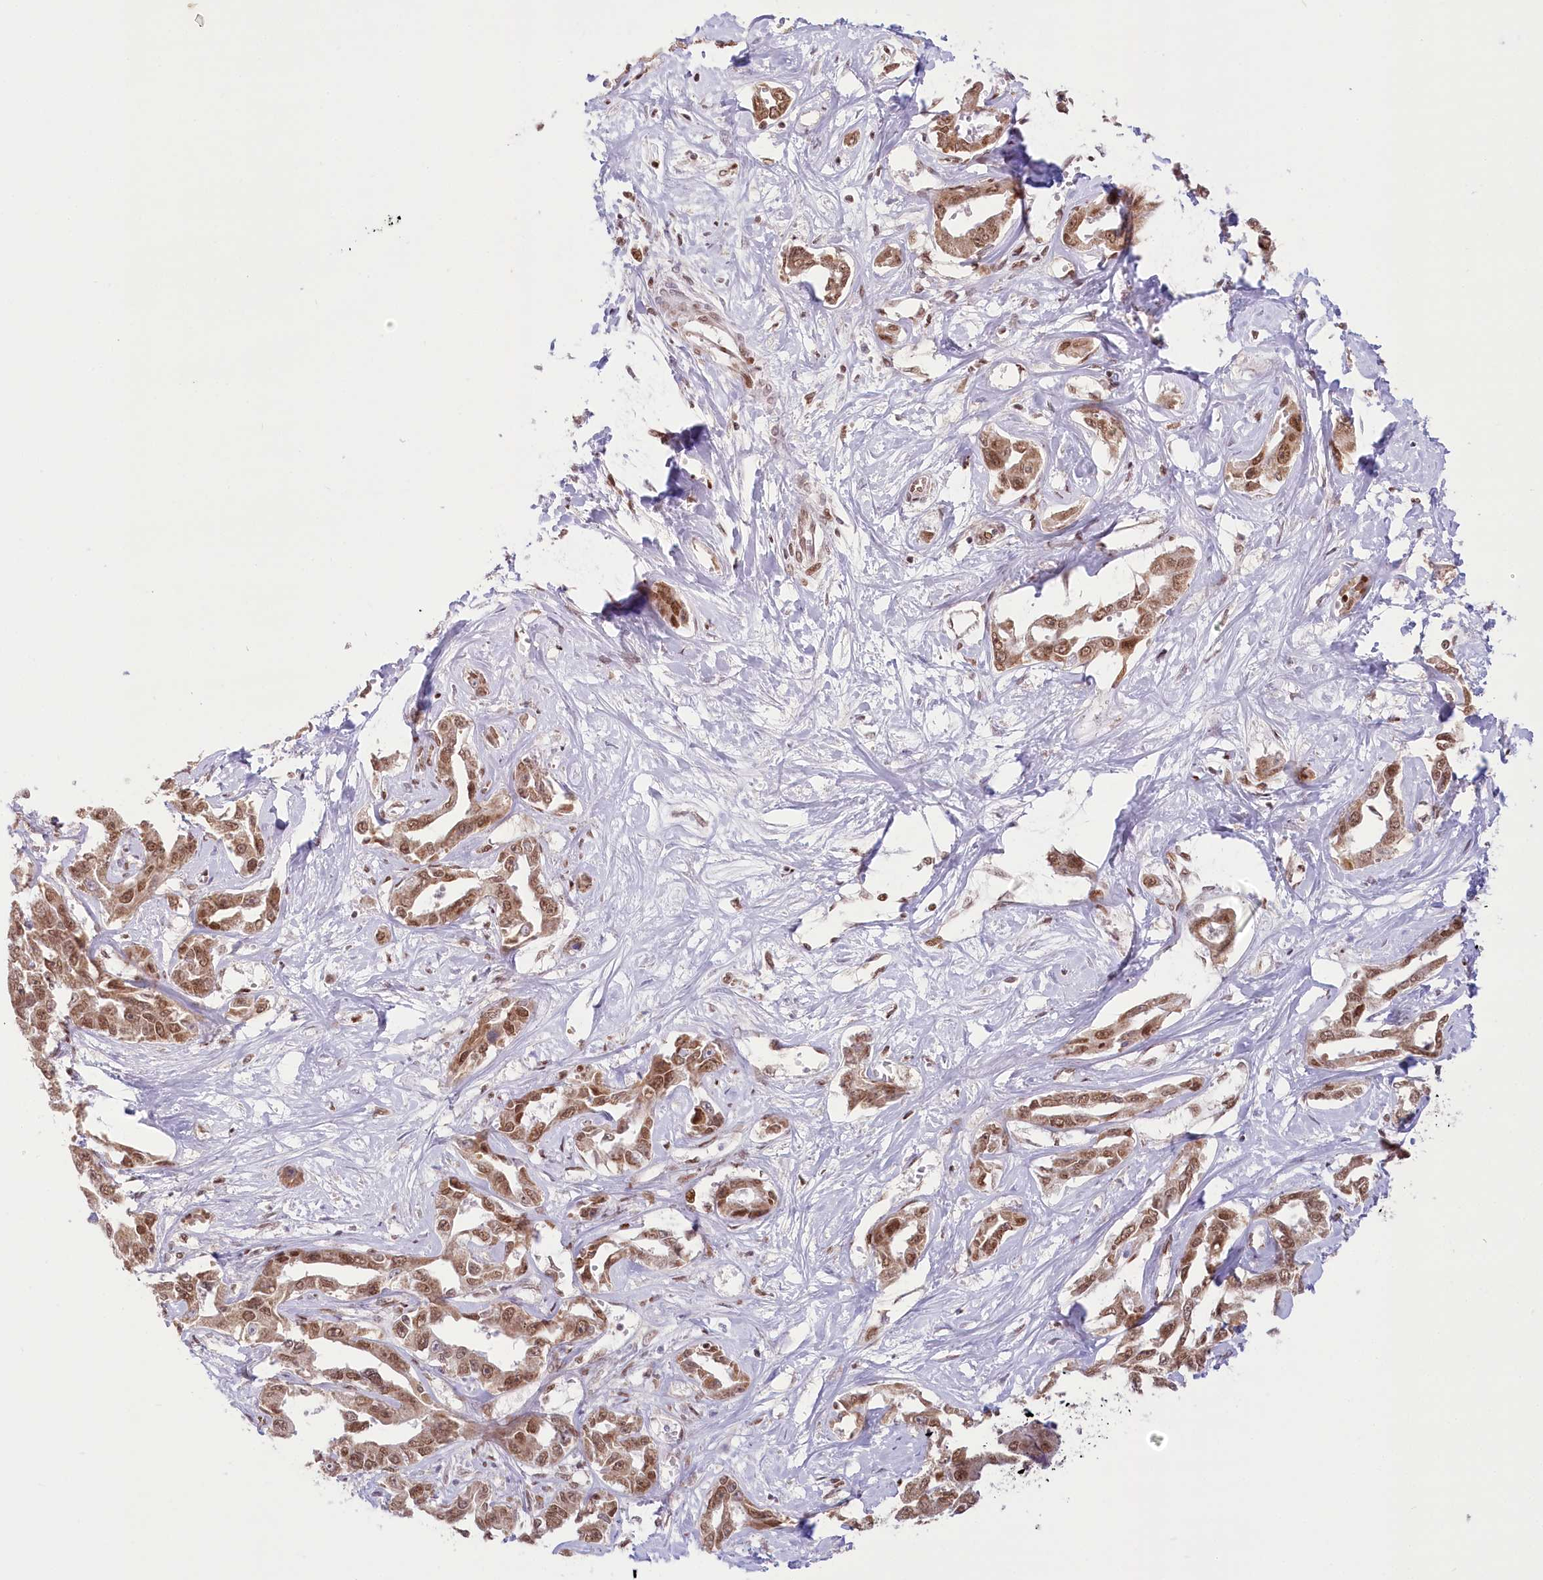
{"staining": {"intensity": "moderate", "quantity": ">75%", "location": "cytoplasmic/membranous,nuclear"}, "tissue": "liver cancer", "cell_type": "Tumor cells", "image_type": "cancer", "snomed": [{"axis": "morphology", "description": "Cholangiocarcinoma"}, {"axis": "topography", "description": "Liver"}], "caption": "Immunohistochemistry (IHC) staining of liver cancer (cholangiocarcinoma), which exhibits medium levels of moderate cytoplasmic/membranous and nuclear staining in approximately >75% of tumor cells indicating moderate cytoplasmic/membranous and nuclear protein staining. The staining was performed using DAB (3,3'-diaminobenzidine) (brown) for protein detection and nuclei were counterstained in hematoxylin (blue).", "gene": "PYURF", "patient": {"sex": "male", "age": 59}}